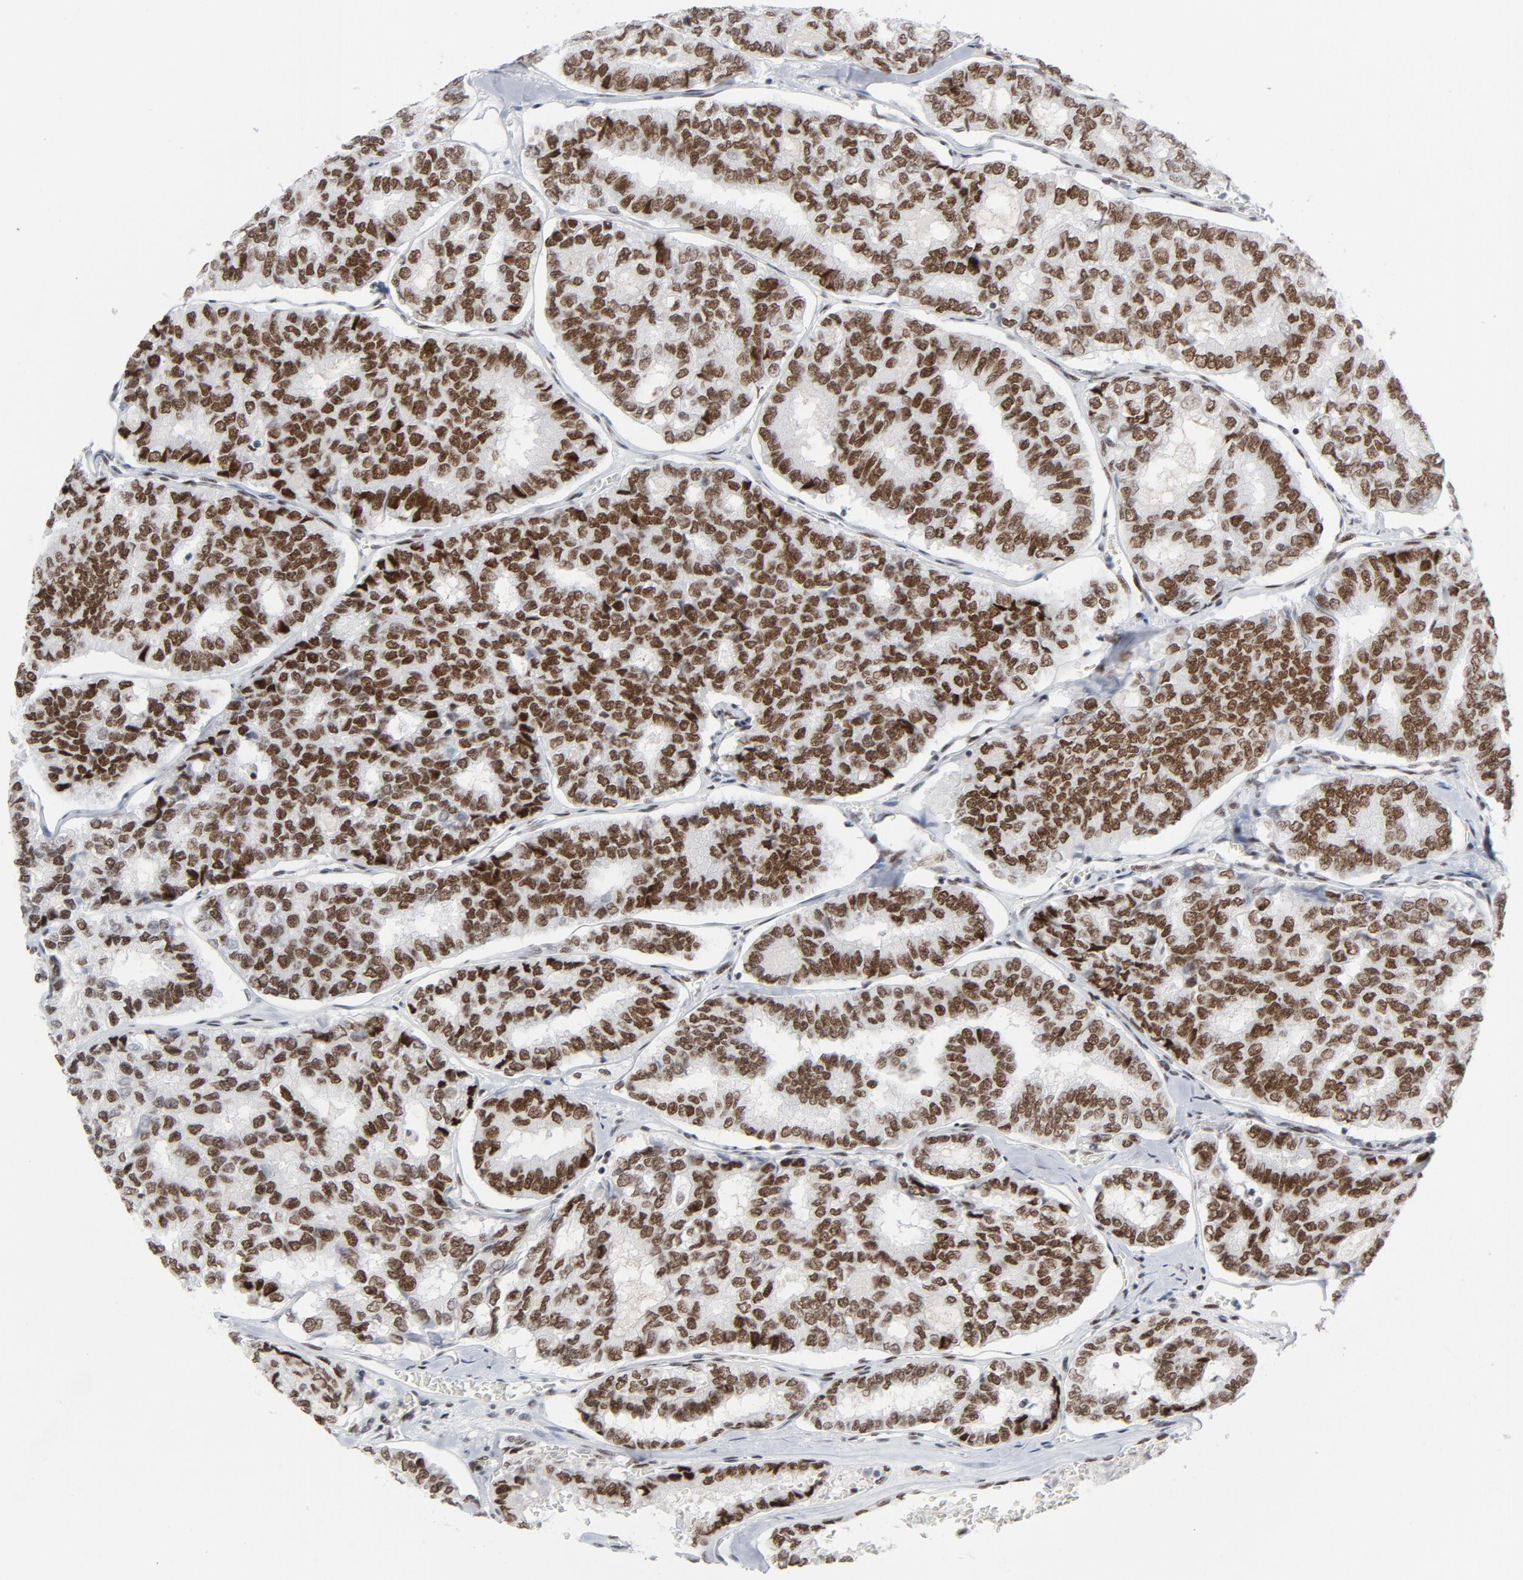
{"staining": {"intensity": "strong", "quantity": ">75%", "location": "nuclear"}, "tissue": "thyroid cancer", "cell_type": "Tumor cells", "image_type": "cancer", "snomed": [{"axis": "morphology", "description": "Papillary adenocarcinoma, NOS"}, {"axis": "topography", "description": "Thyroid gland"}], "caption": "Thyroid cancer (papillary adenocarcinoma) stained with DAB immunohistochemistry (IHC) exhibits high levels of strong nuclear staining in about >75% of tumor cells. (brown staining indicates protein expression, while blue staining denotes nuclei).", "gene": "HSF1", "patient": {"sex": "female", "age": 35}}